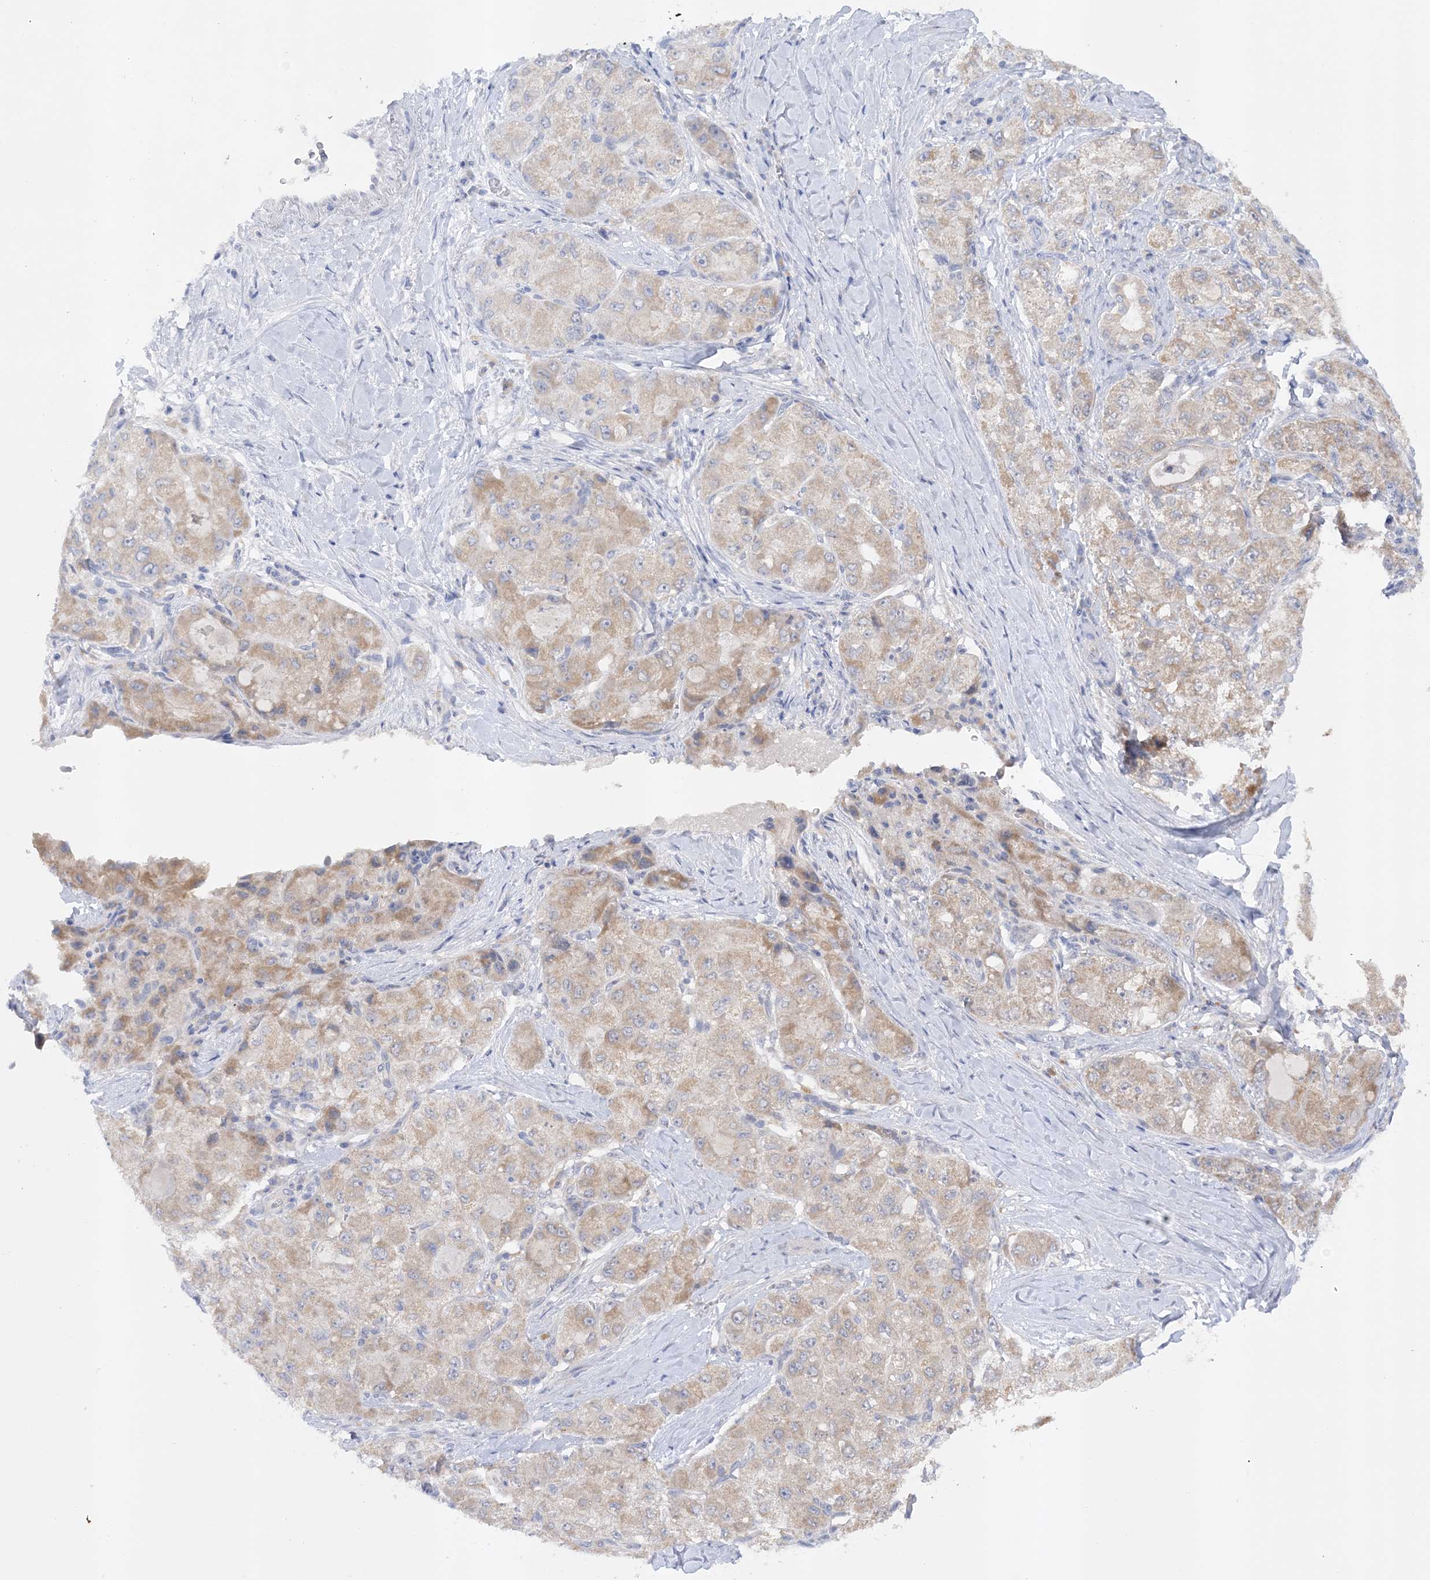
{"staining": {"intensity": "weak", "quantity": "25%-75%", "location": "cytoplasmic/membranous"}, "tissue": "liver cancer", "cell_type": "Tumor cells", "image_type": "cancer", "snomed": [{"axis": "morphology", "description": "Carcinoma, Hepatocellular, NOS"}, {"axis": "topography", "description": "Liver"}], "caption": "Weak cytoplasmic/membranous positivity is identified in approximately 25%-75% of tumor cells in hepatocellular carcinoma (liver).", "gene": "MMADHC", "patient": {"sex": "male", "age": 80}}